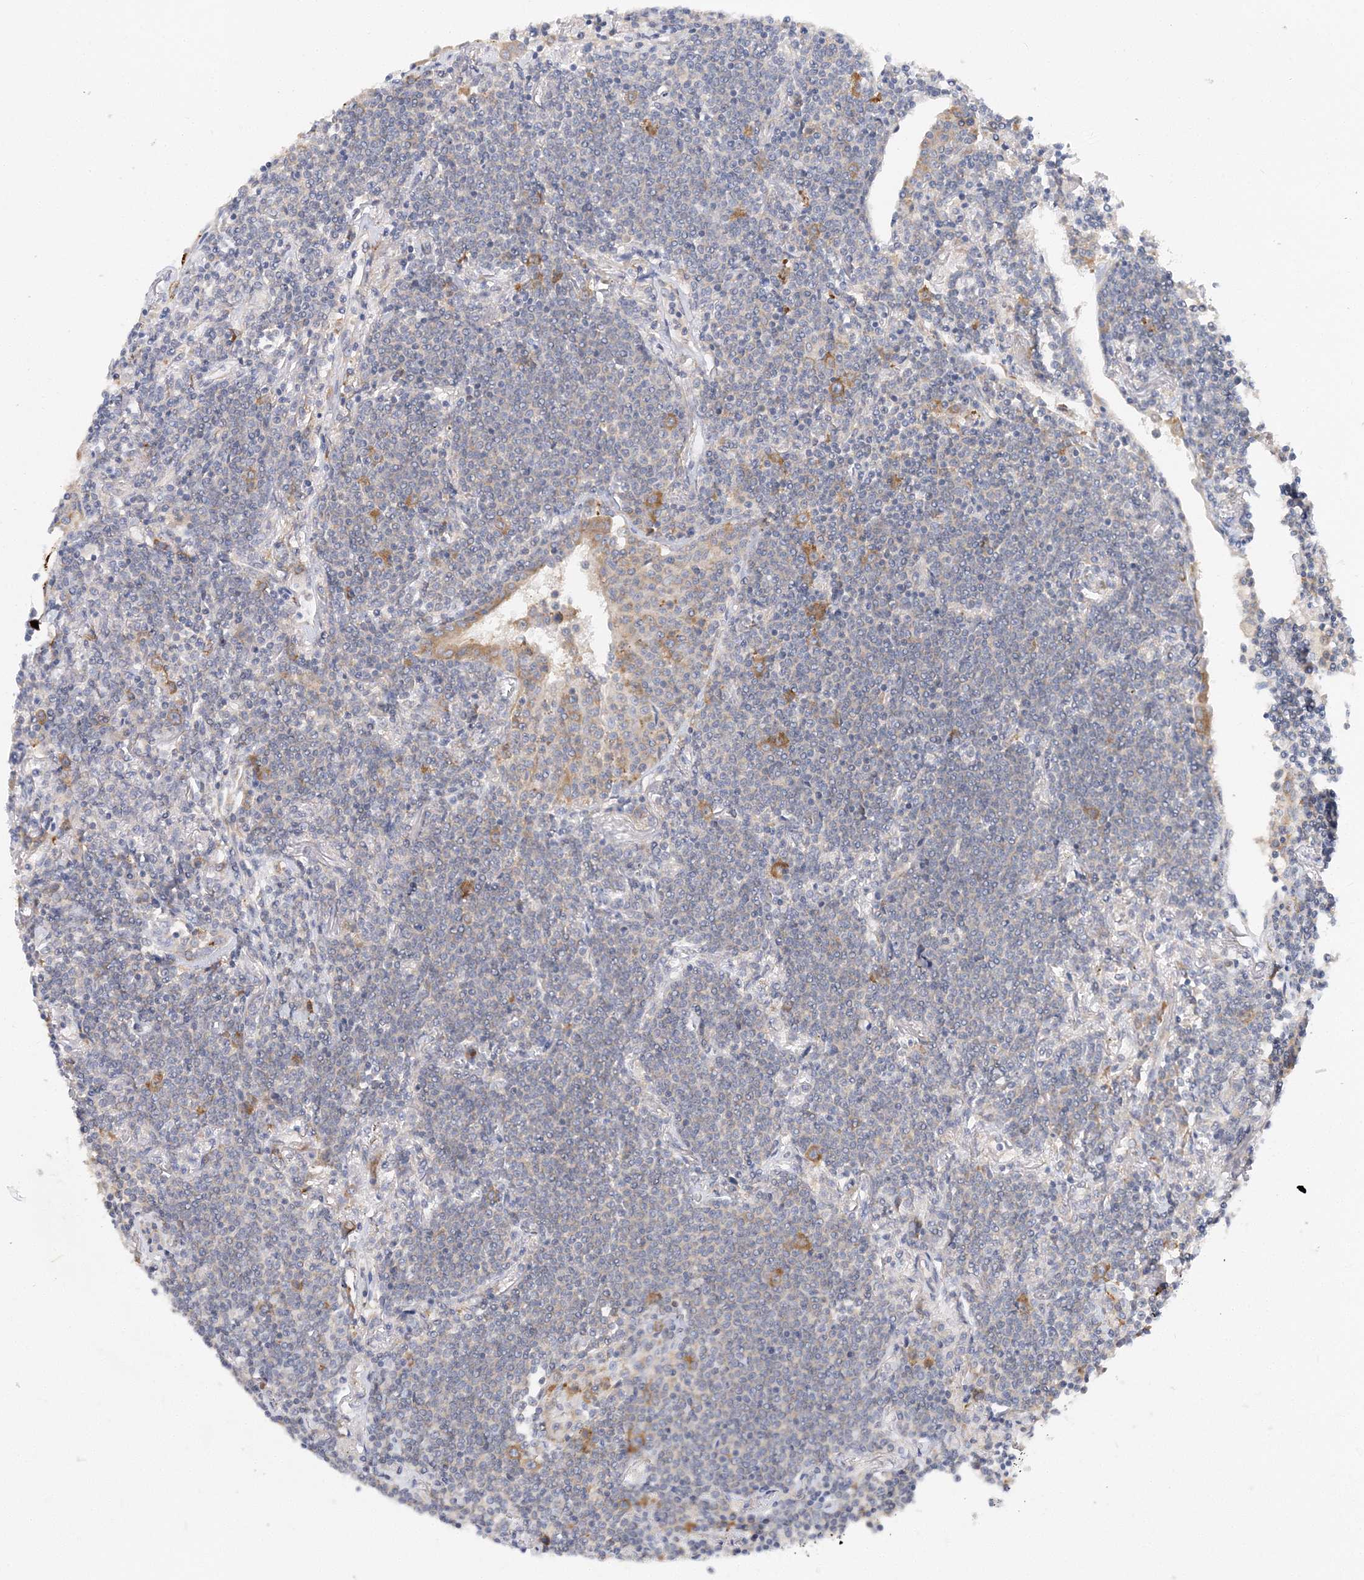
{"staining": {"intensity": "negative", "quantity": "none", "location": "none"}, "tissue": "lymphoma", "cell_type": "Tumor cells", "image_type": "cancer", "snomed": [{"axis": "morphology", "description": "Malignant lymphoma, non-Hodgkin's type, Low grade"}, {"axis": "topography", "description": "Lung"}], "caption": "Tumor cells show no significant protein positivity in lymphoma. (IHC, brightfield microscopy, high magnification).", "gene": "LARP4B", "patient": {"sex": "female", "age": 71}}